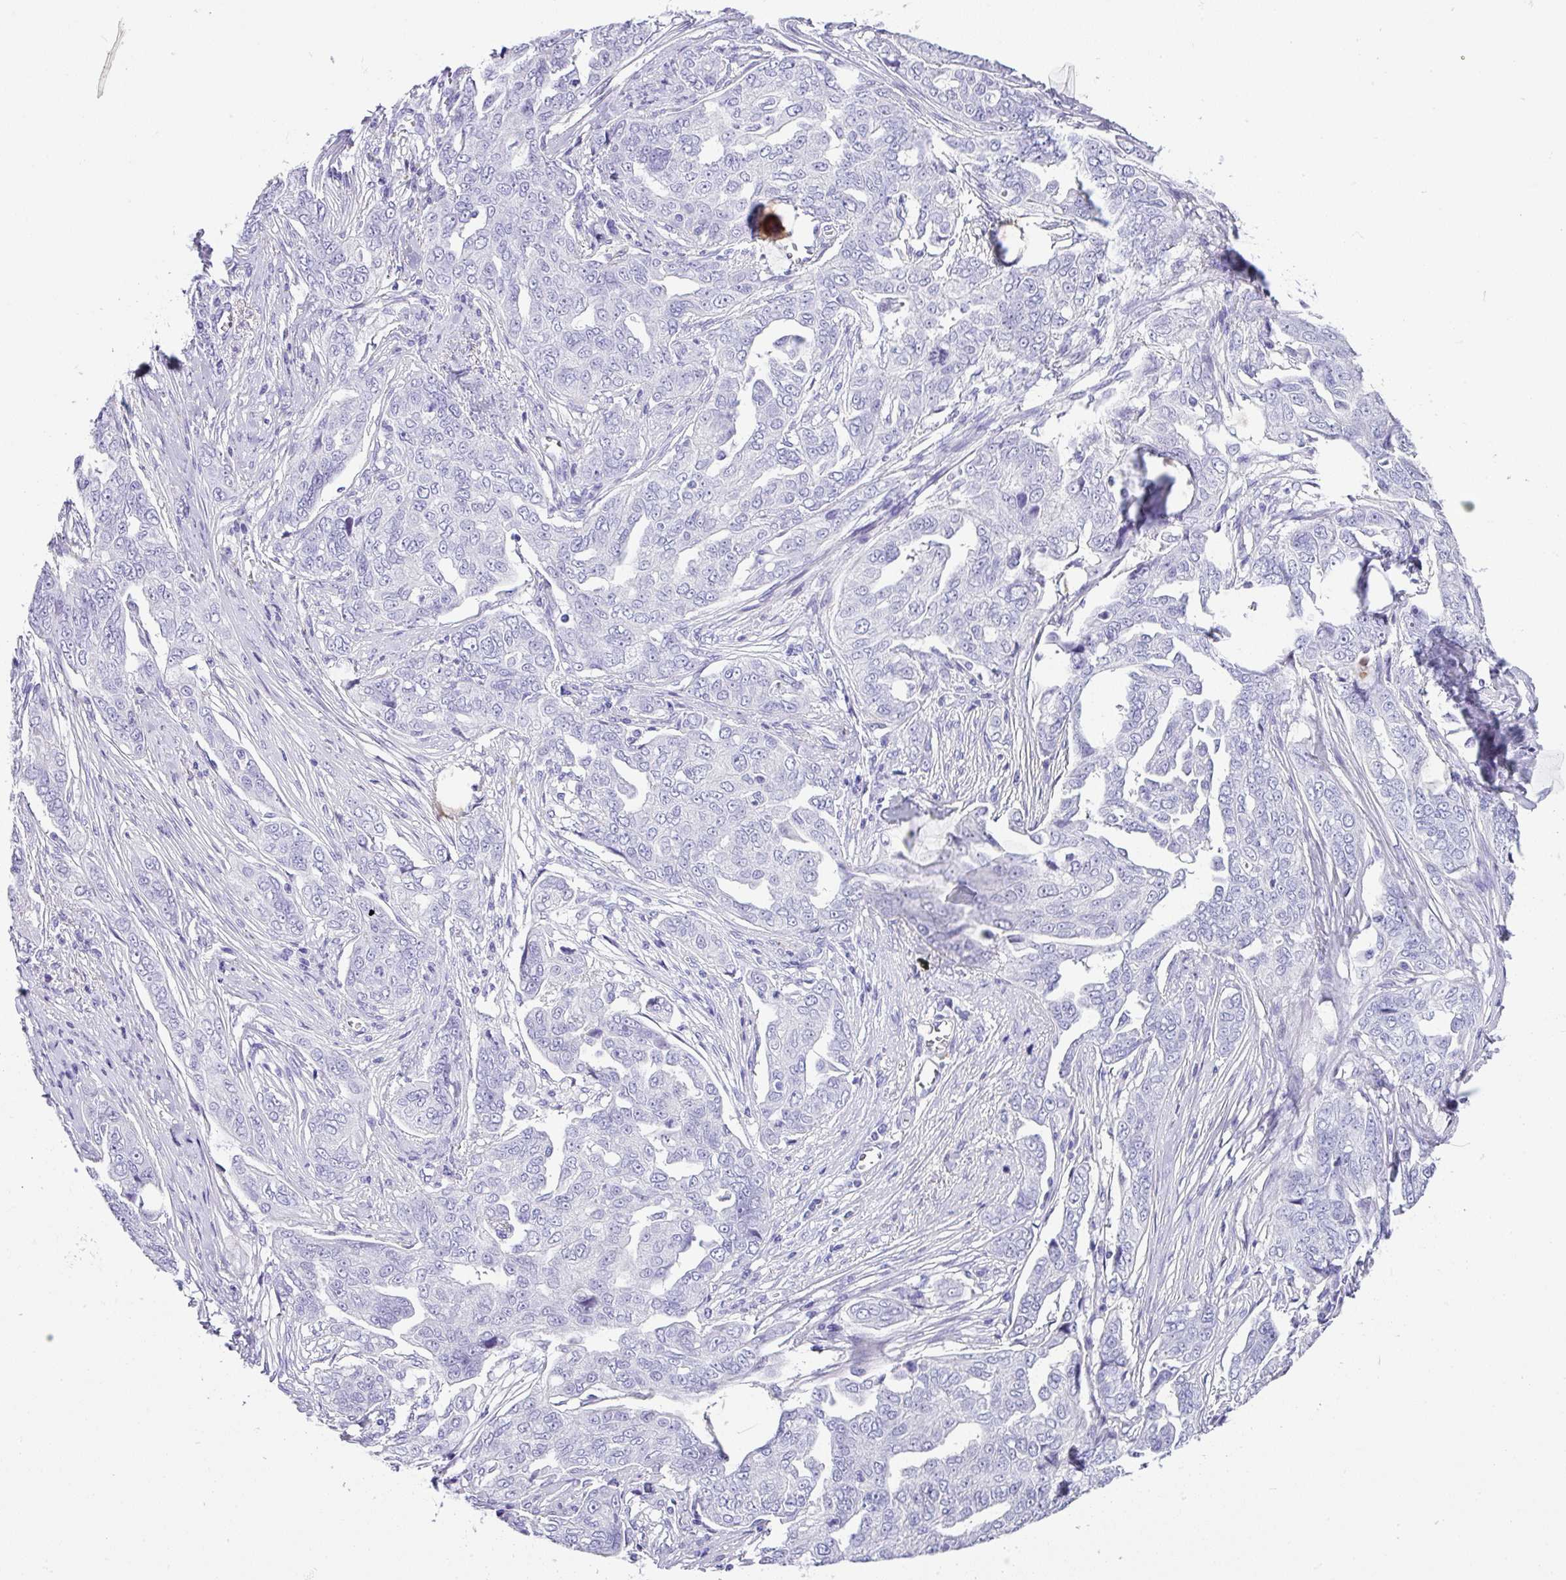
{"staining": {"intensity": "negative", "quantity": "none", "location": "none"}, "tissue": "ovarian cancer", "cell_type": "Tumor cells", "image_type": "cancer", "snomed": [{"axis": "morphology", "description": "Carcinoma, endometroid"}, {"axis": "topography", "description": "Ovary"}], "caption": "There is no significant staining in tumor cells of endometroid carcinoma (ovarian). Nuclei are stained in blue.", "gene": "ZG16", "patient": {"sex": "female", "age": 70}}